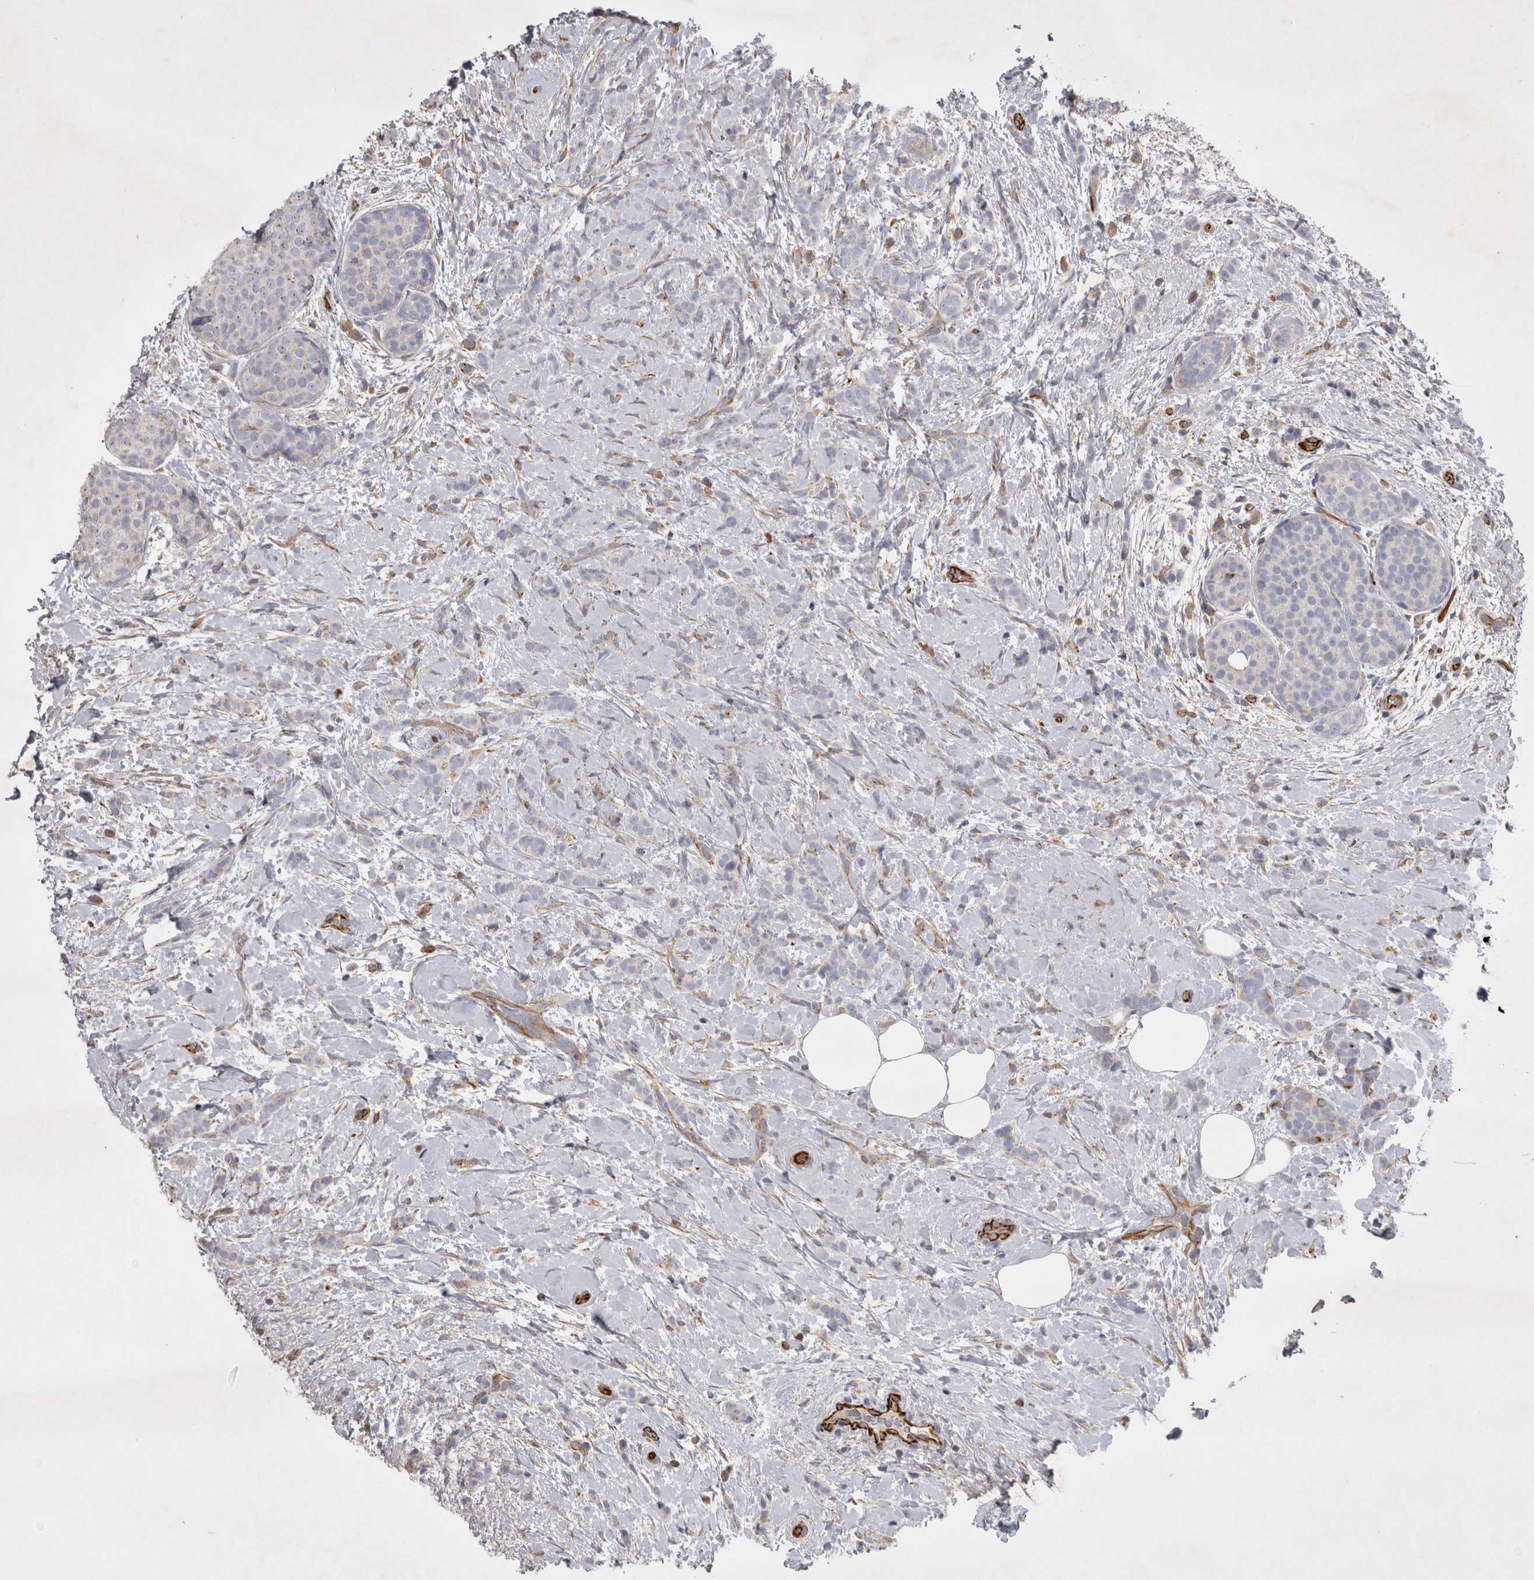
{"staining": {"intensity": "negative", "quantity": "none", "location": "none"}, "tissue": "breast cancer", "cell_type": "Tumor cells", "image_type": "cancer", "snomed": [{"axis": "morphology", "description": "Lobular carcinoma, in situ"}, {"axis": "morphology", "description": "Lobular carcinoma"}, {"axis": "topography", "description": "Breast"}], "caption": "Immunohistochemistry (IHC) image of neoplastic tissue: breast cancer (lobular carcinoma) stained with DAB (3,3'-diaminobenzidine) exhibits no significant protein positivity in tumor cells.", "gene": "STRADB", "patient": {"sex": "female", "age": 41}}